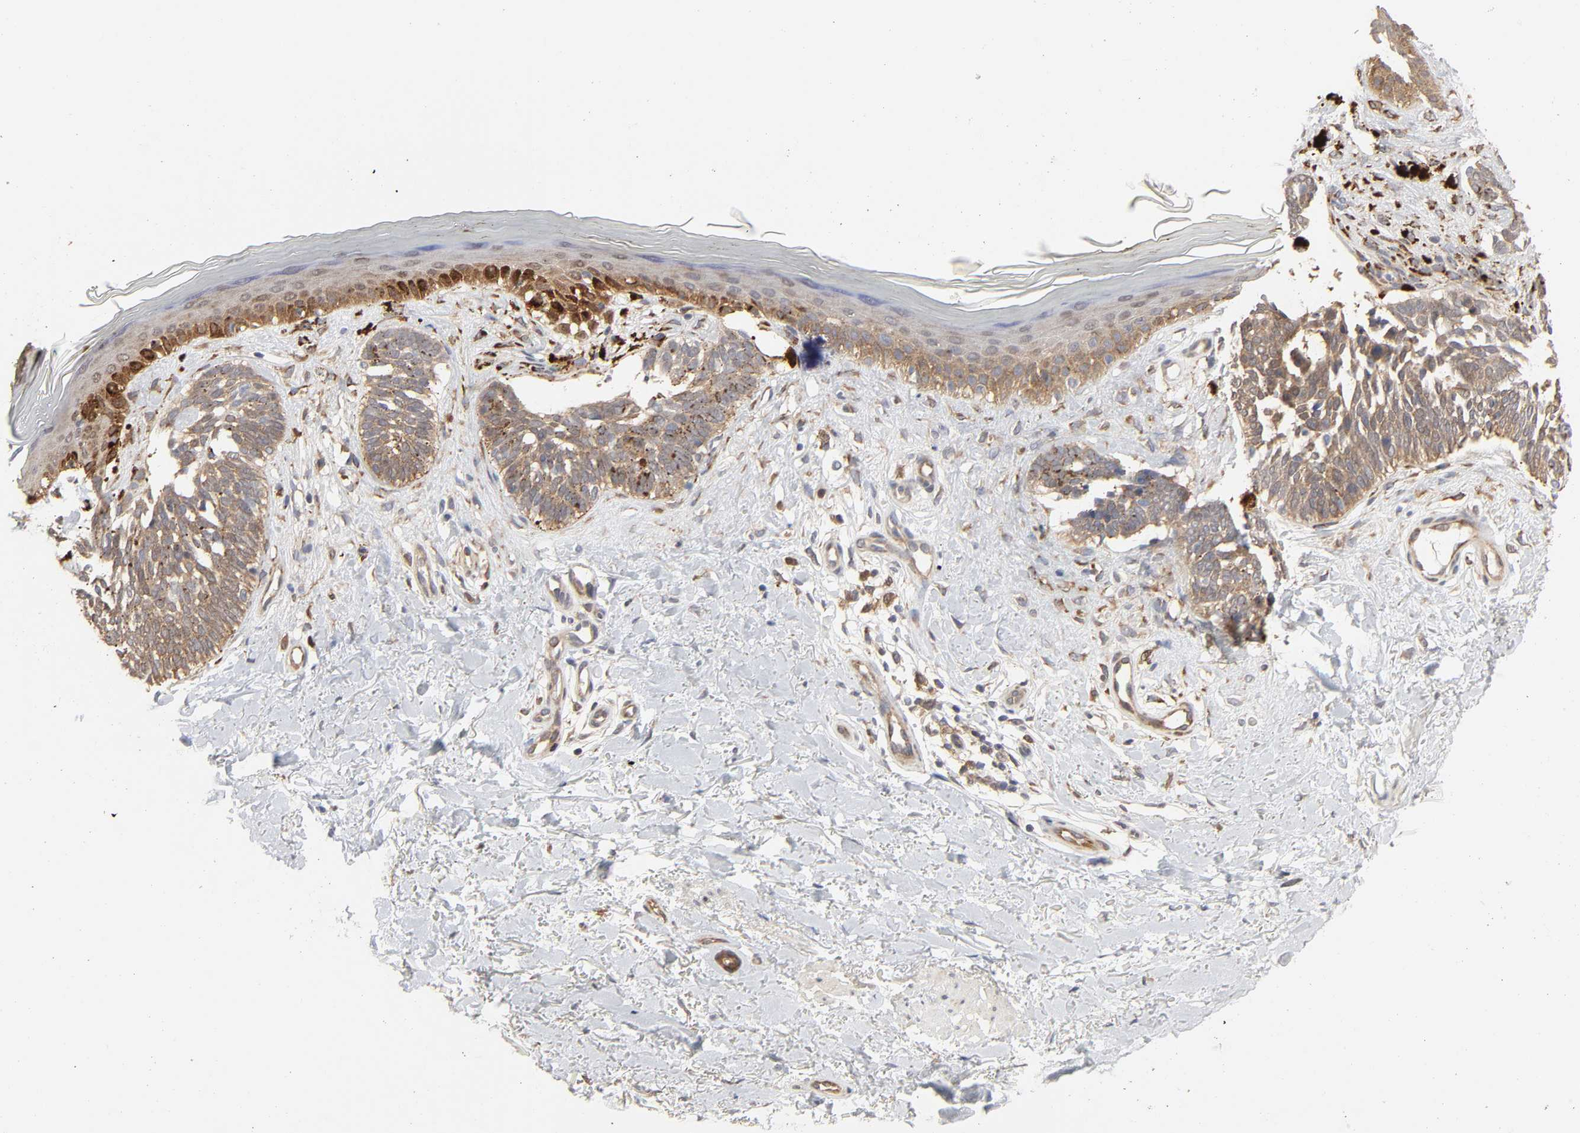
{"staining": {"intensity": "weak", "quantity": ">75%", "location": "cytoplasmic/membranous"}, "tissue": "skin cancer", "cell_type": "Tumor cells", "image_type": "cancer", "snomed": [{"axis": "morphology", "description": "Normal tissue, NOS"}, {"axis": "morphology", "description": "Basal cell carcinoma"}, {"axis": "topography", "description": "Skin"}], "caption": "Immunohistochemistry (IHC) of skin basal cell carcinoma shows low levels of weak cytoplasmic/membranous expression in approximately >75% of tumor cells.", "gene": "NDRG2", "patient": {"sex": "female", "age": 58}}